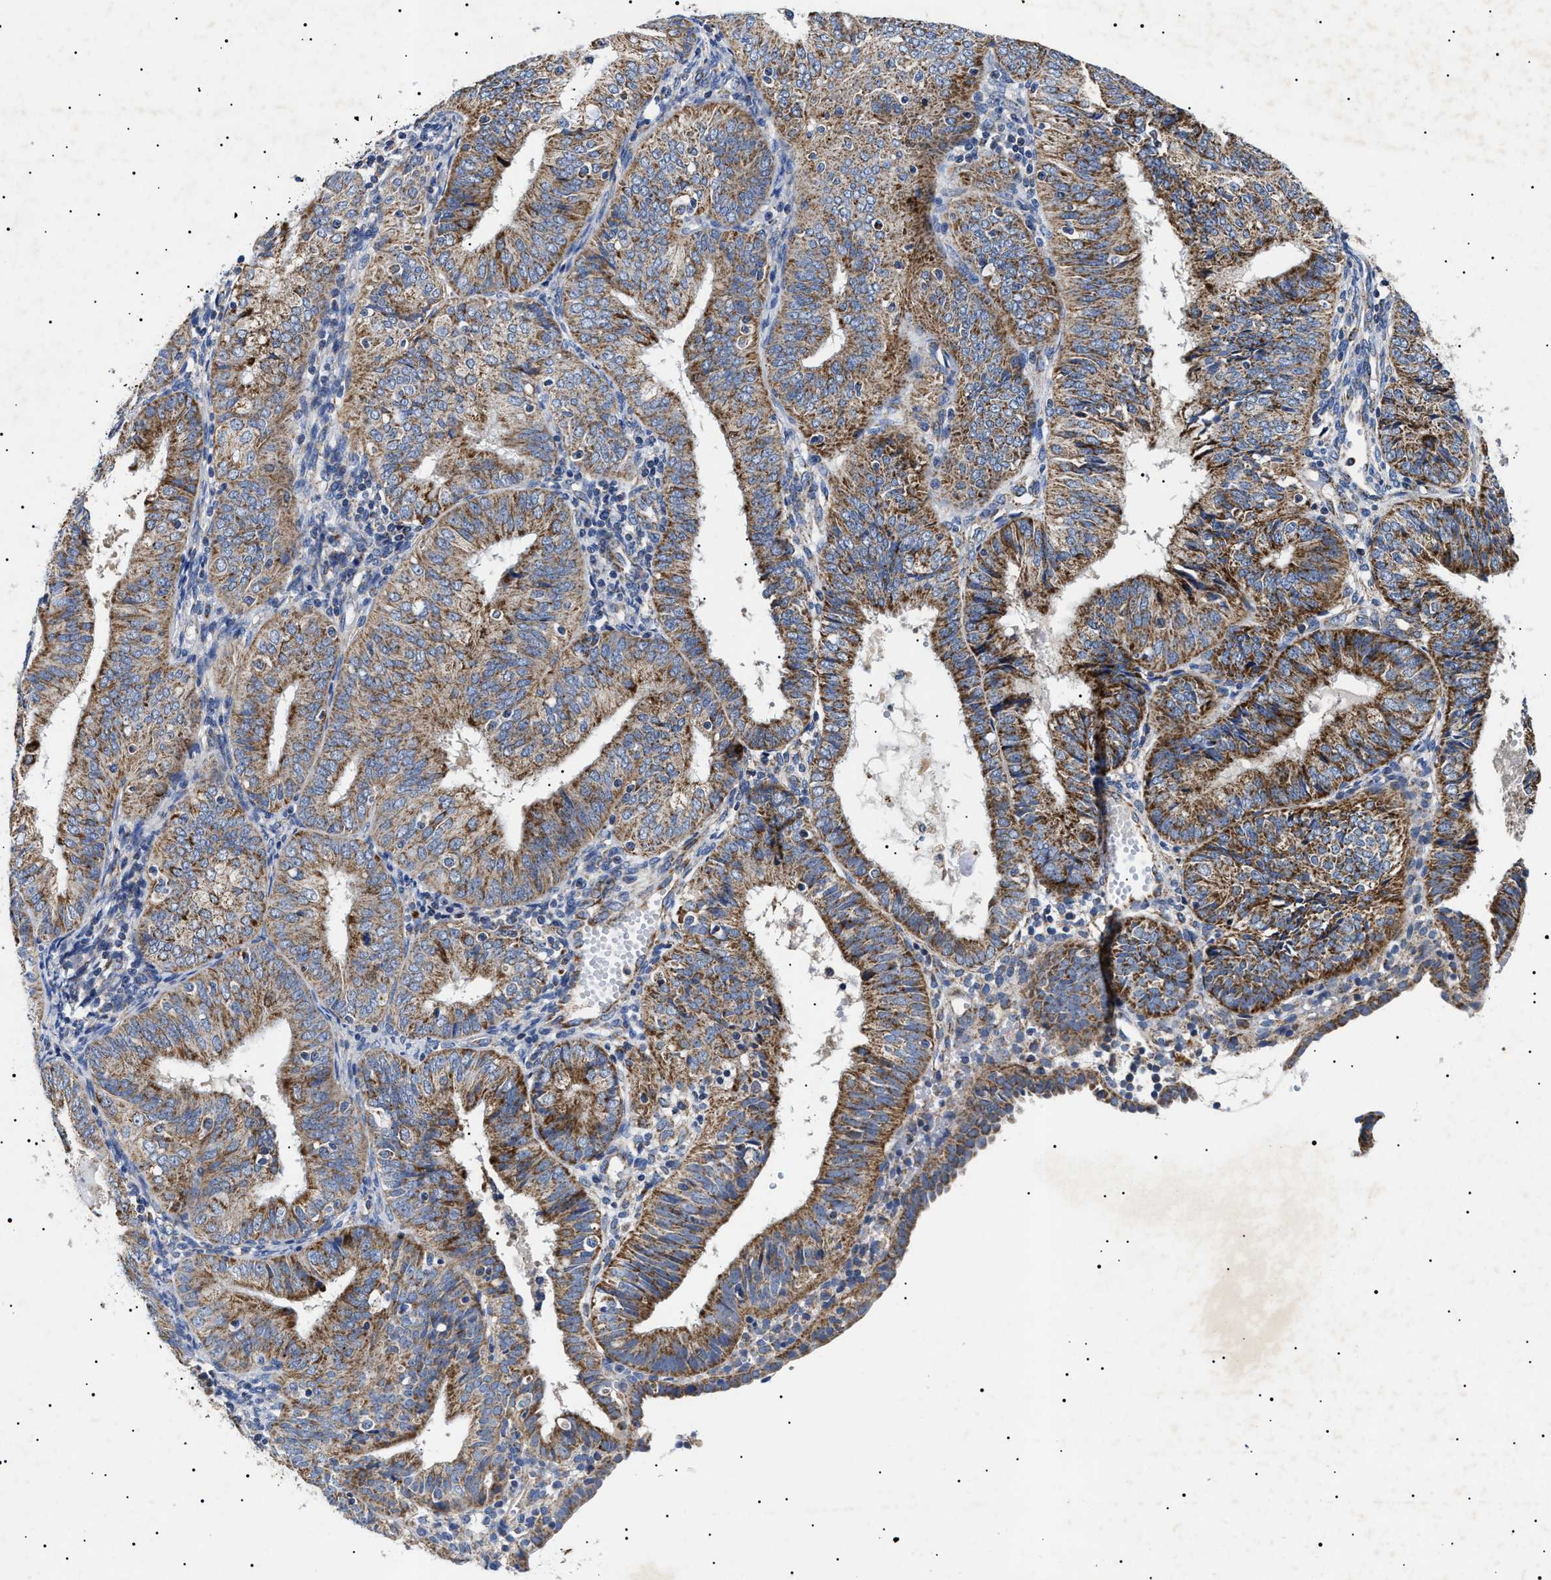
{"staining": {"intensity": "strong", "quantity": ">75%", "location": "cytoplasmic/membranous"}, "tissue": "endometrial cancer", "cell_type": "Tumor cells", "image_type": "cancer", "snomed": [{"axis": "morphology", "description": "Adenocarcinoma, NOS"}, {"axis": "topography", "description": "Endometrium"}], "caption": "Immunohistochemical staining of adenocarcinoma (endometrial) exhibits high levels of strong cytoplasmic/membranous positivity in approximately >75% of tumor cells. (DAB IHC with brightfield microscopy, high magnification).", "gene": "CHRDL2", "patient": {"sex": "female", "age": 58}}